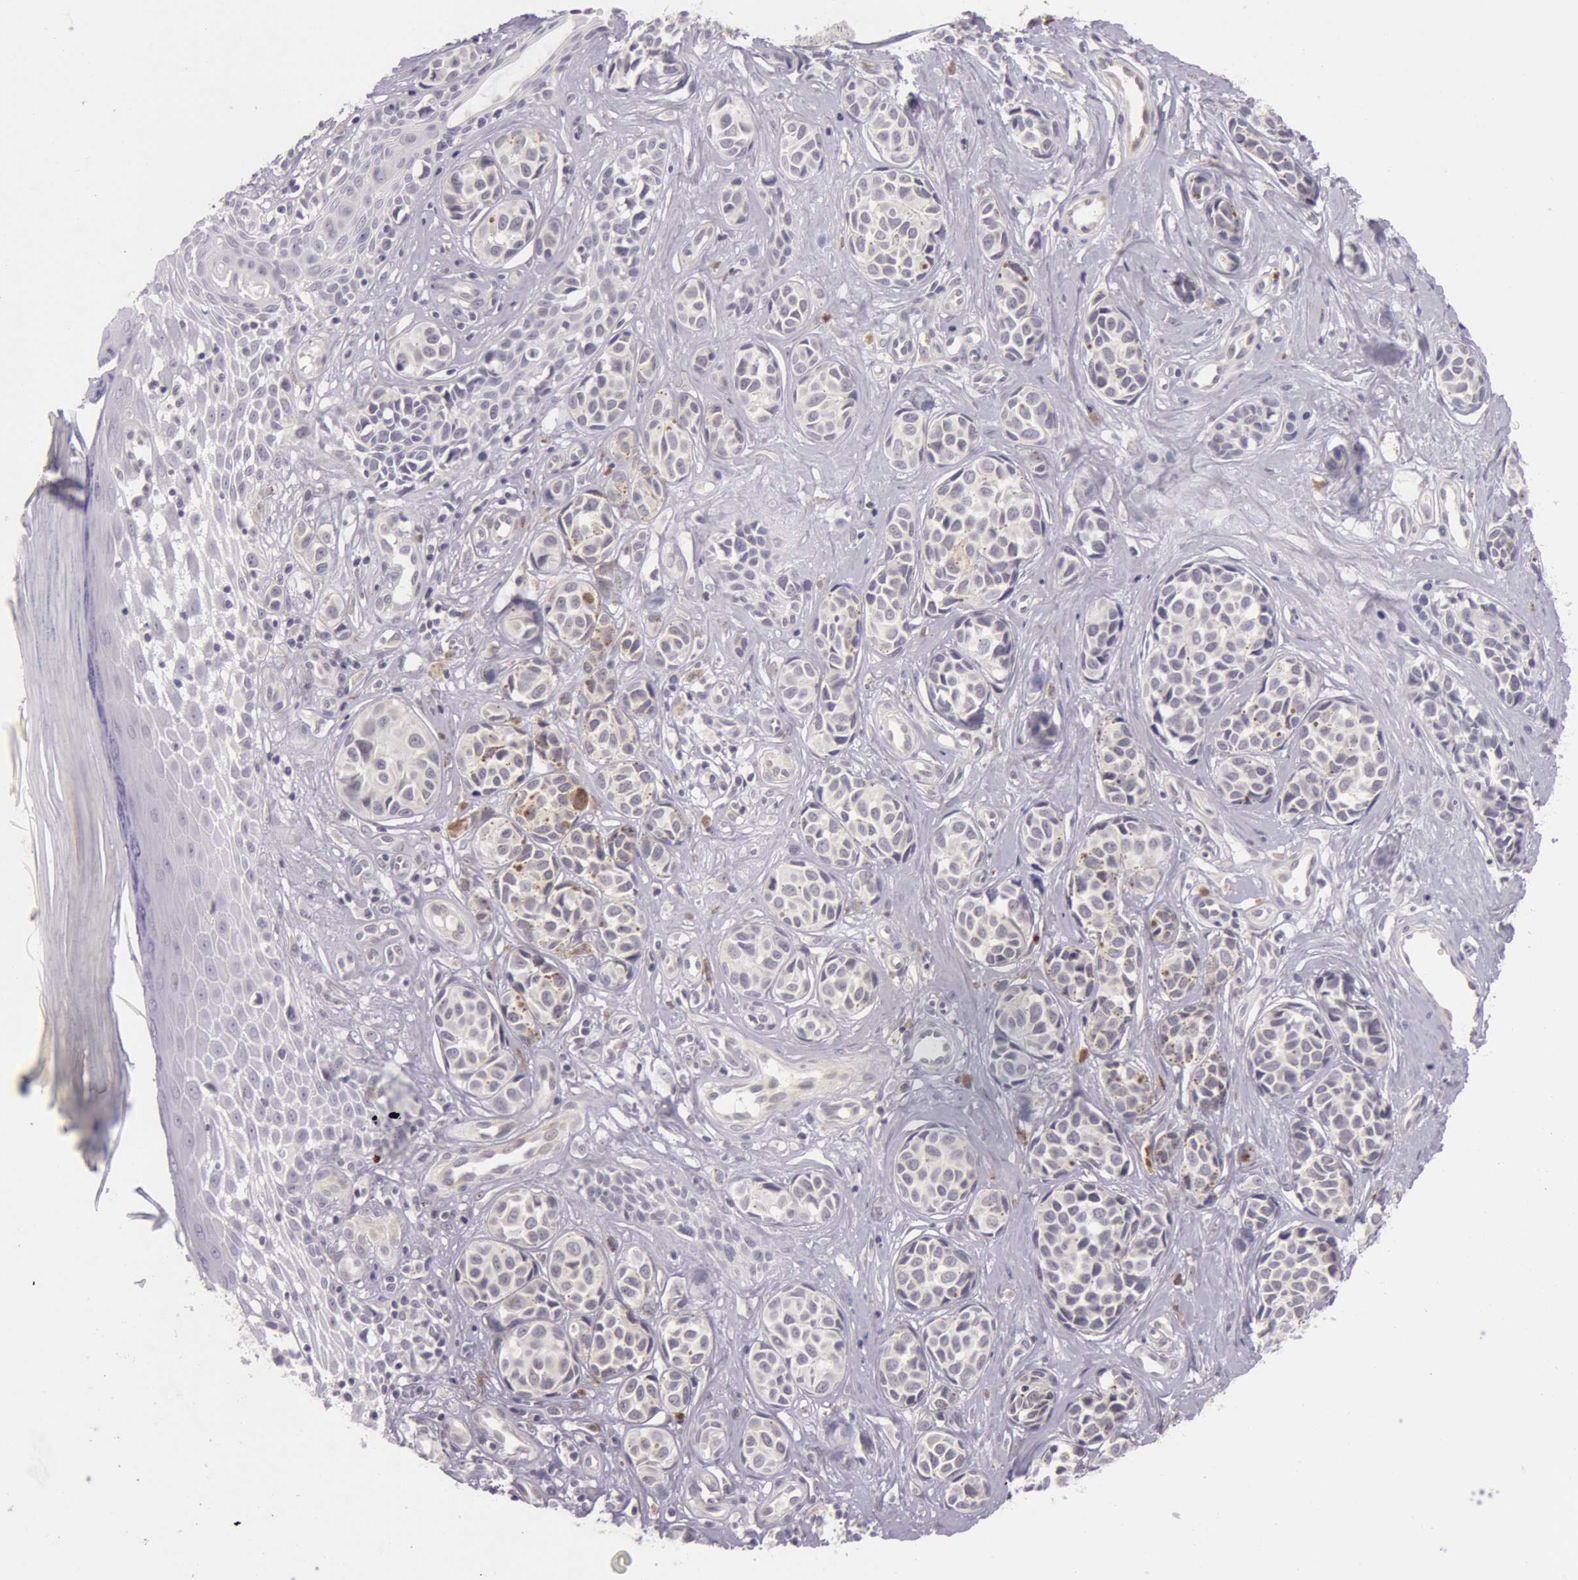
{"staining": {"intensity": "negative", "quantity": "none", "location": "none"}, "tissue": "melanoma", "cell_type": "Tumor cells", "image_type": "cancer", "snomed": [{"axis": "morphology", "description": "Malignant melanoma, NOS"}, {"axis": "topography", "description": "Skin"}], "caption": "High power microscopy image of an IHC micrograph of malignant melanoma, revealing no significant expression in tumor cells.", "gene": "RBMY1F", "patient": {"sex": "male", "age": 79}}